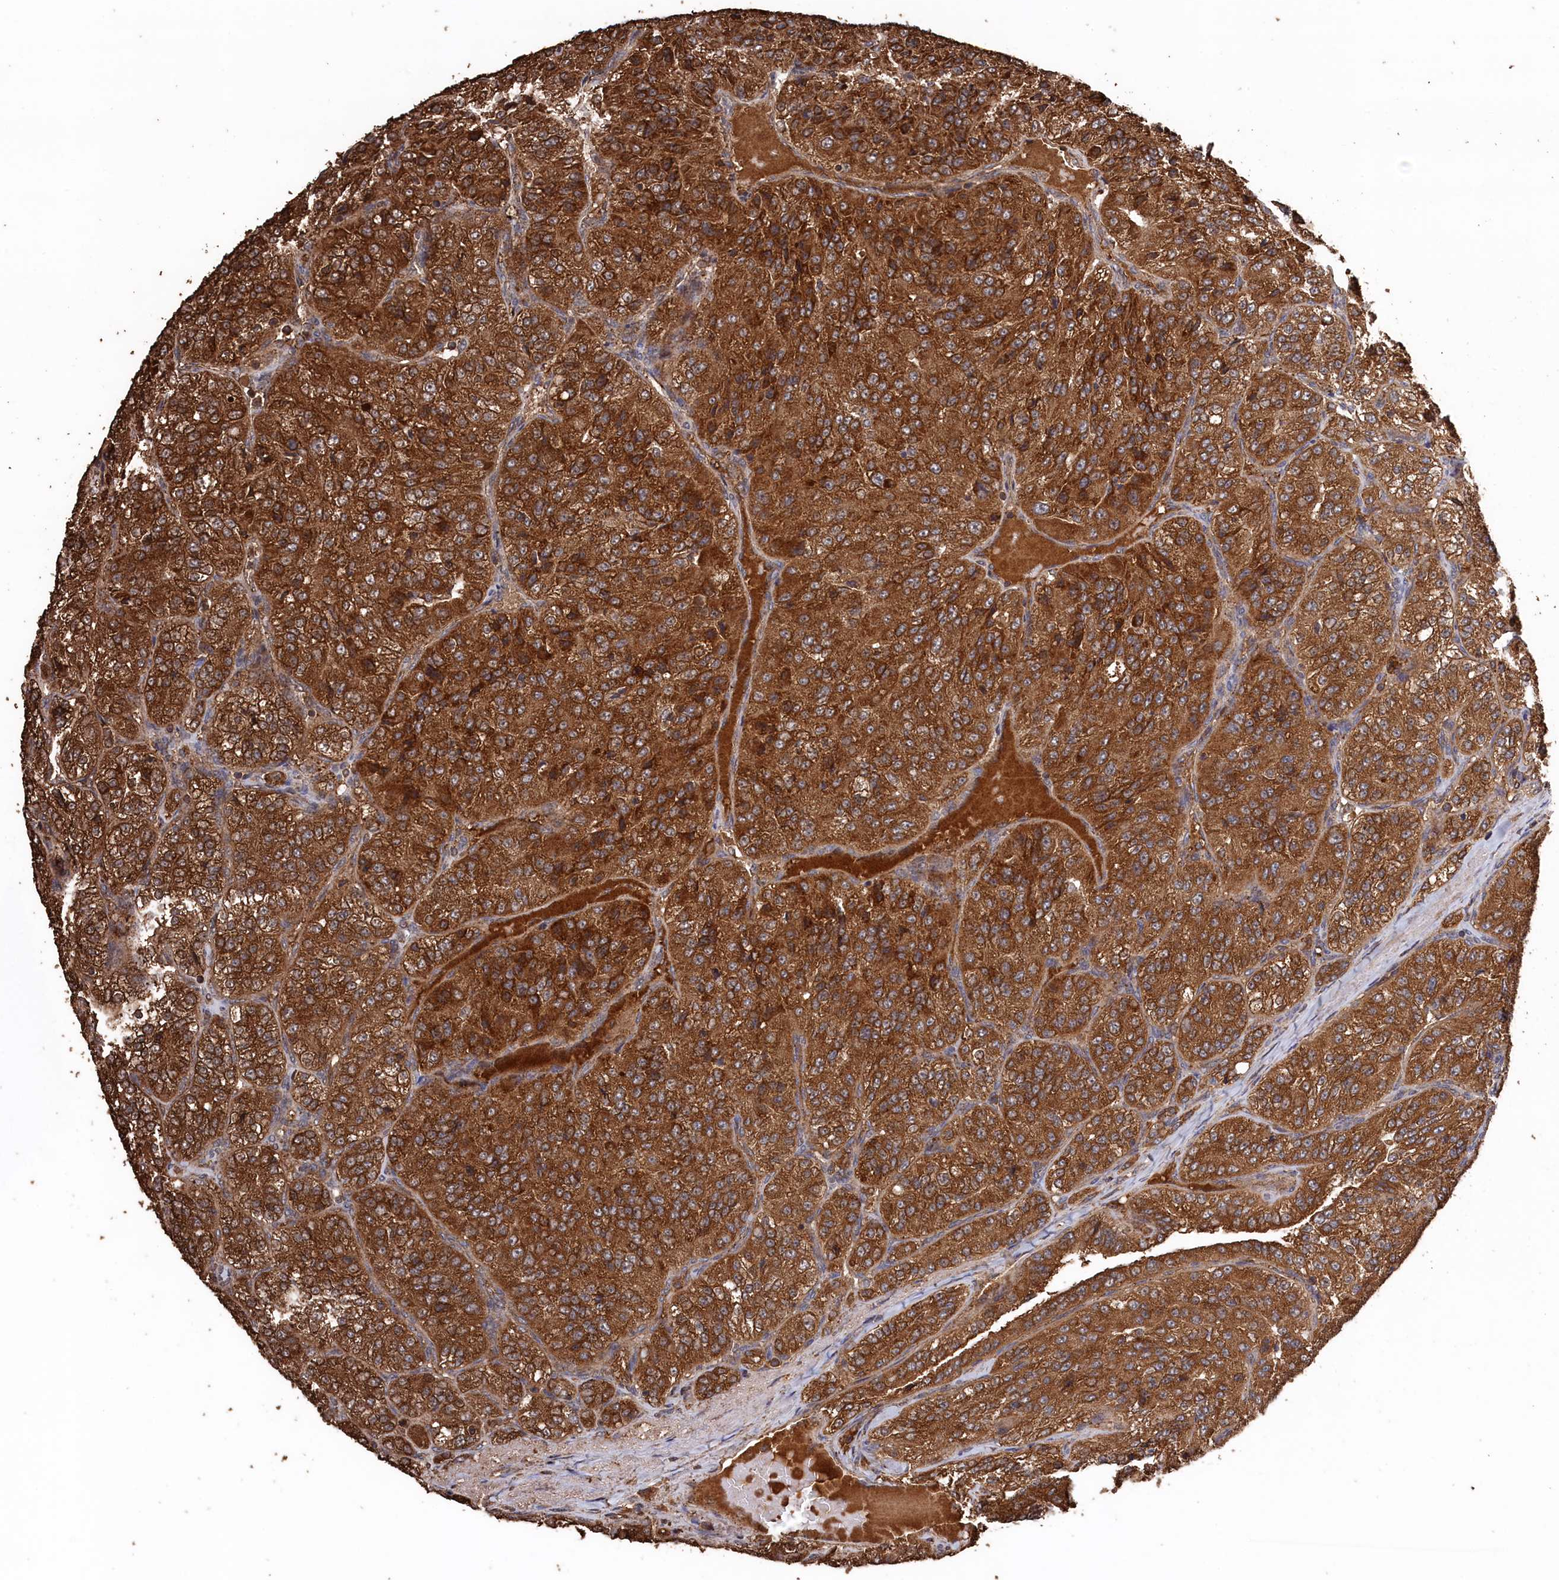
{"staining": {"intensity": "strong", "quantity": ">75%", "location": "cytoplasmic/membranous"}, "tissue": "renal cancer", "cell_type": "Tumor cells", "image_type": "cancer", "snomed": [{"axis": "morphology", "description": "Adenocarcinoma, NOS"}, {"axis": "topography", "description": "Kidney"}], "caption": "Protein staining of renal cancer tissue displays strong cytoplasmic/membranous positivity in about >75% of tumor cells.", "gene": "SNX33", "patient": {"sex": "female", "age": 63}}